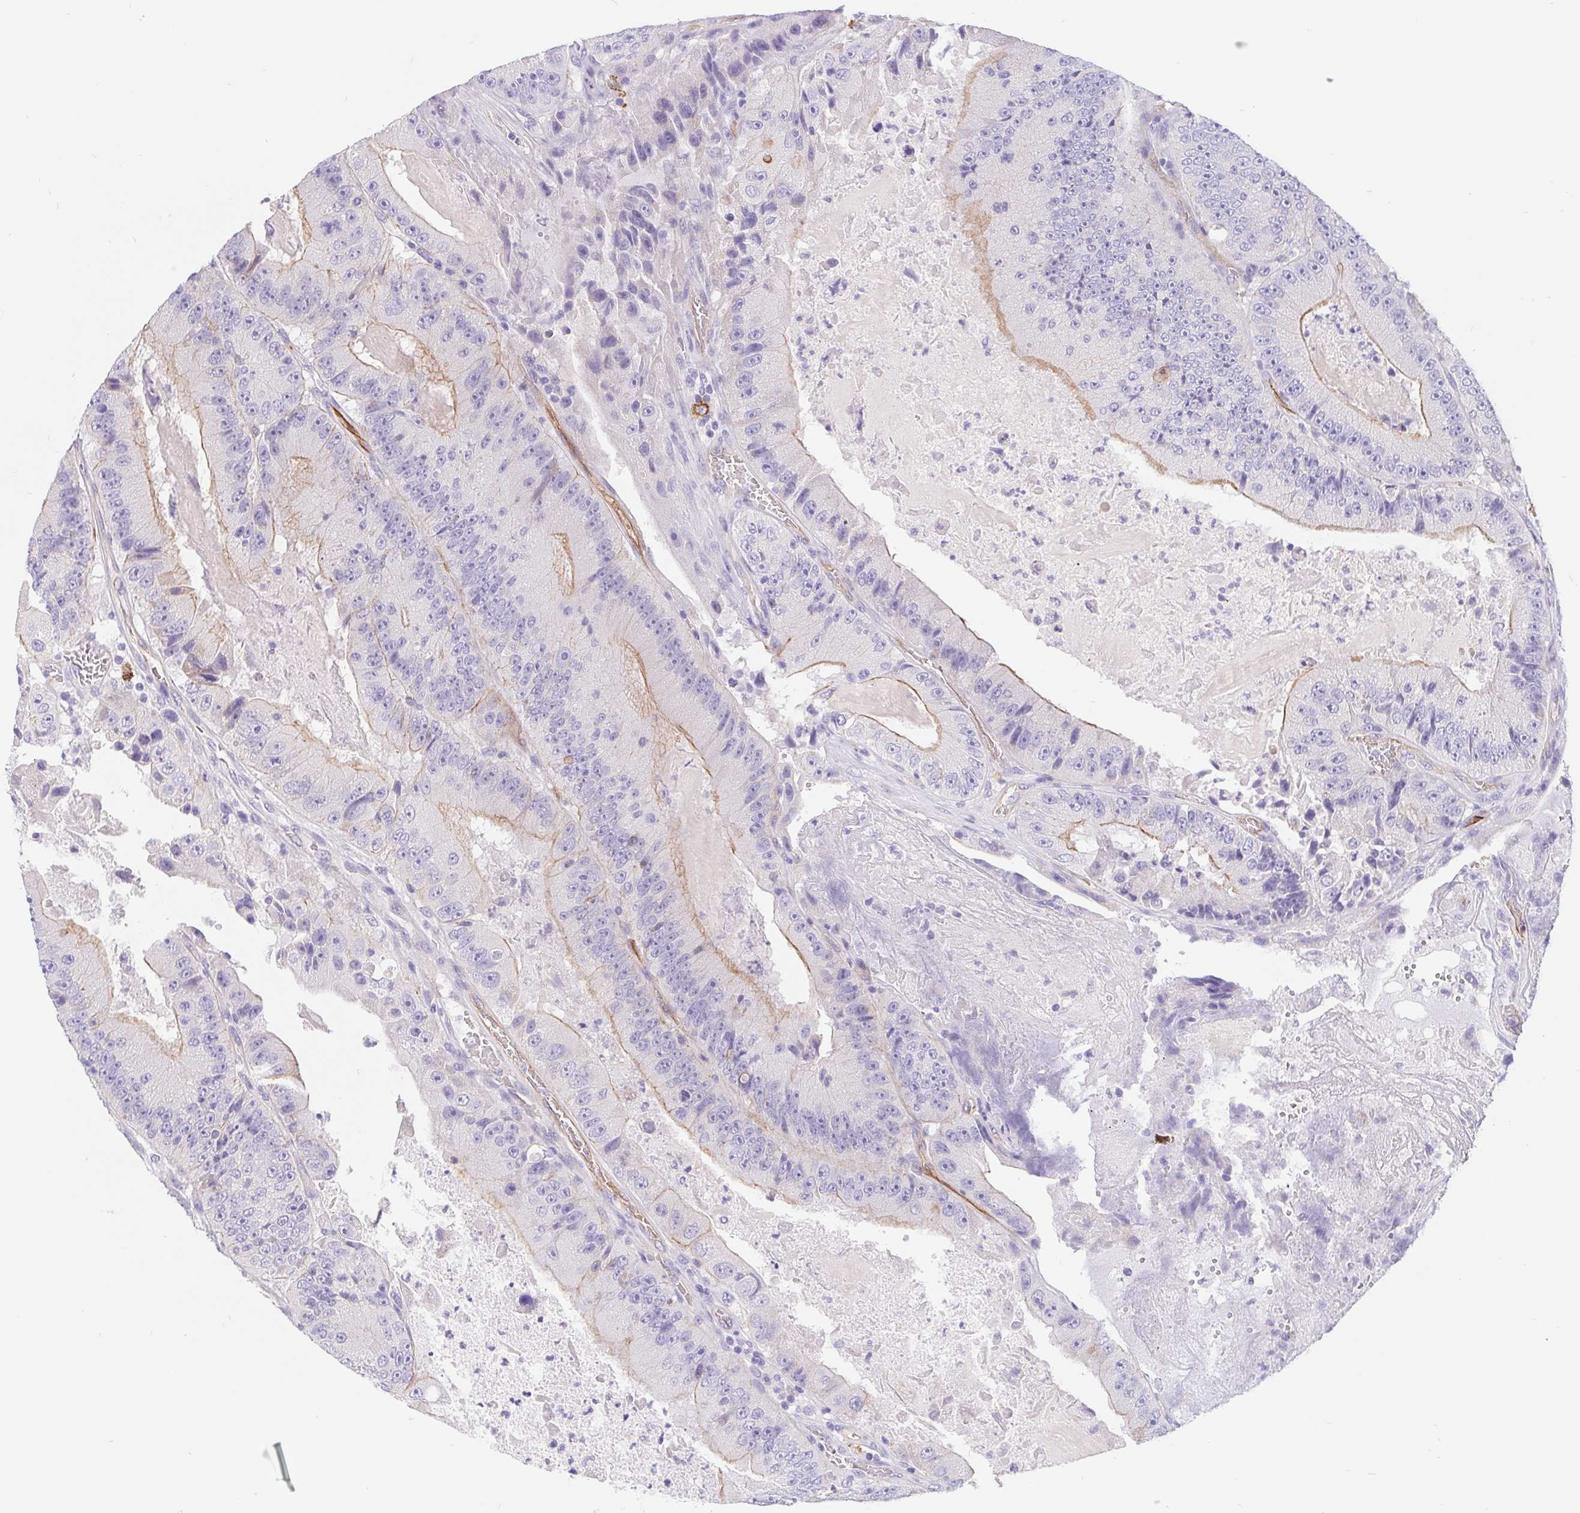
{"staining": {"intensity": "moderate", "quantity": "25%-75%", "location": "cytoplasmic/membranous"}, "tissue": "colorectal cancer", "cell_type": "Tumor cells", "image_type": "cancer", "snomed": [{"axis": "morphology", "description": "Adenocarcinoma, NOS"}, {"axis": "topography", "description": "Colon"}], "caption": "IHC histopathology image of human colorectal adenocarcinoma stained for a protein (brown), which shows medium levels of moderate cytoplasmic/membranous staining in approximately 25%-75% of tumor cells.", "gene": "LIMCH1", "patient": {"sex": "female", "age": 86}}